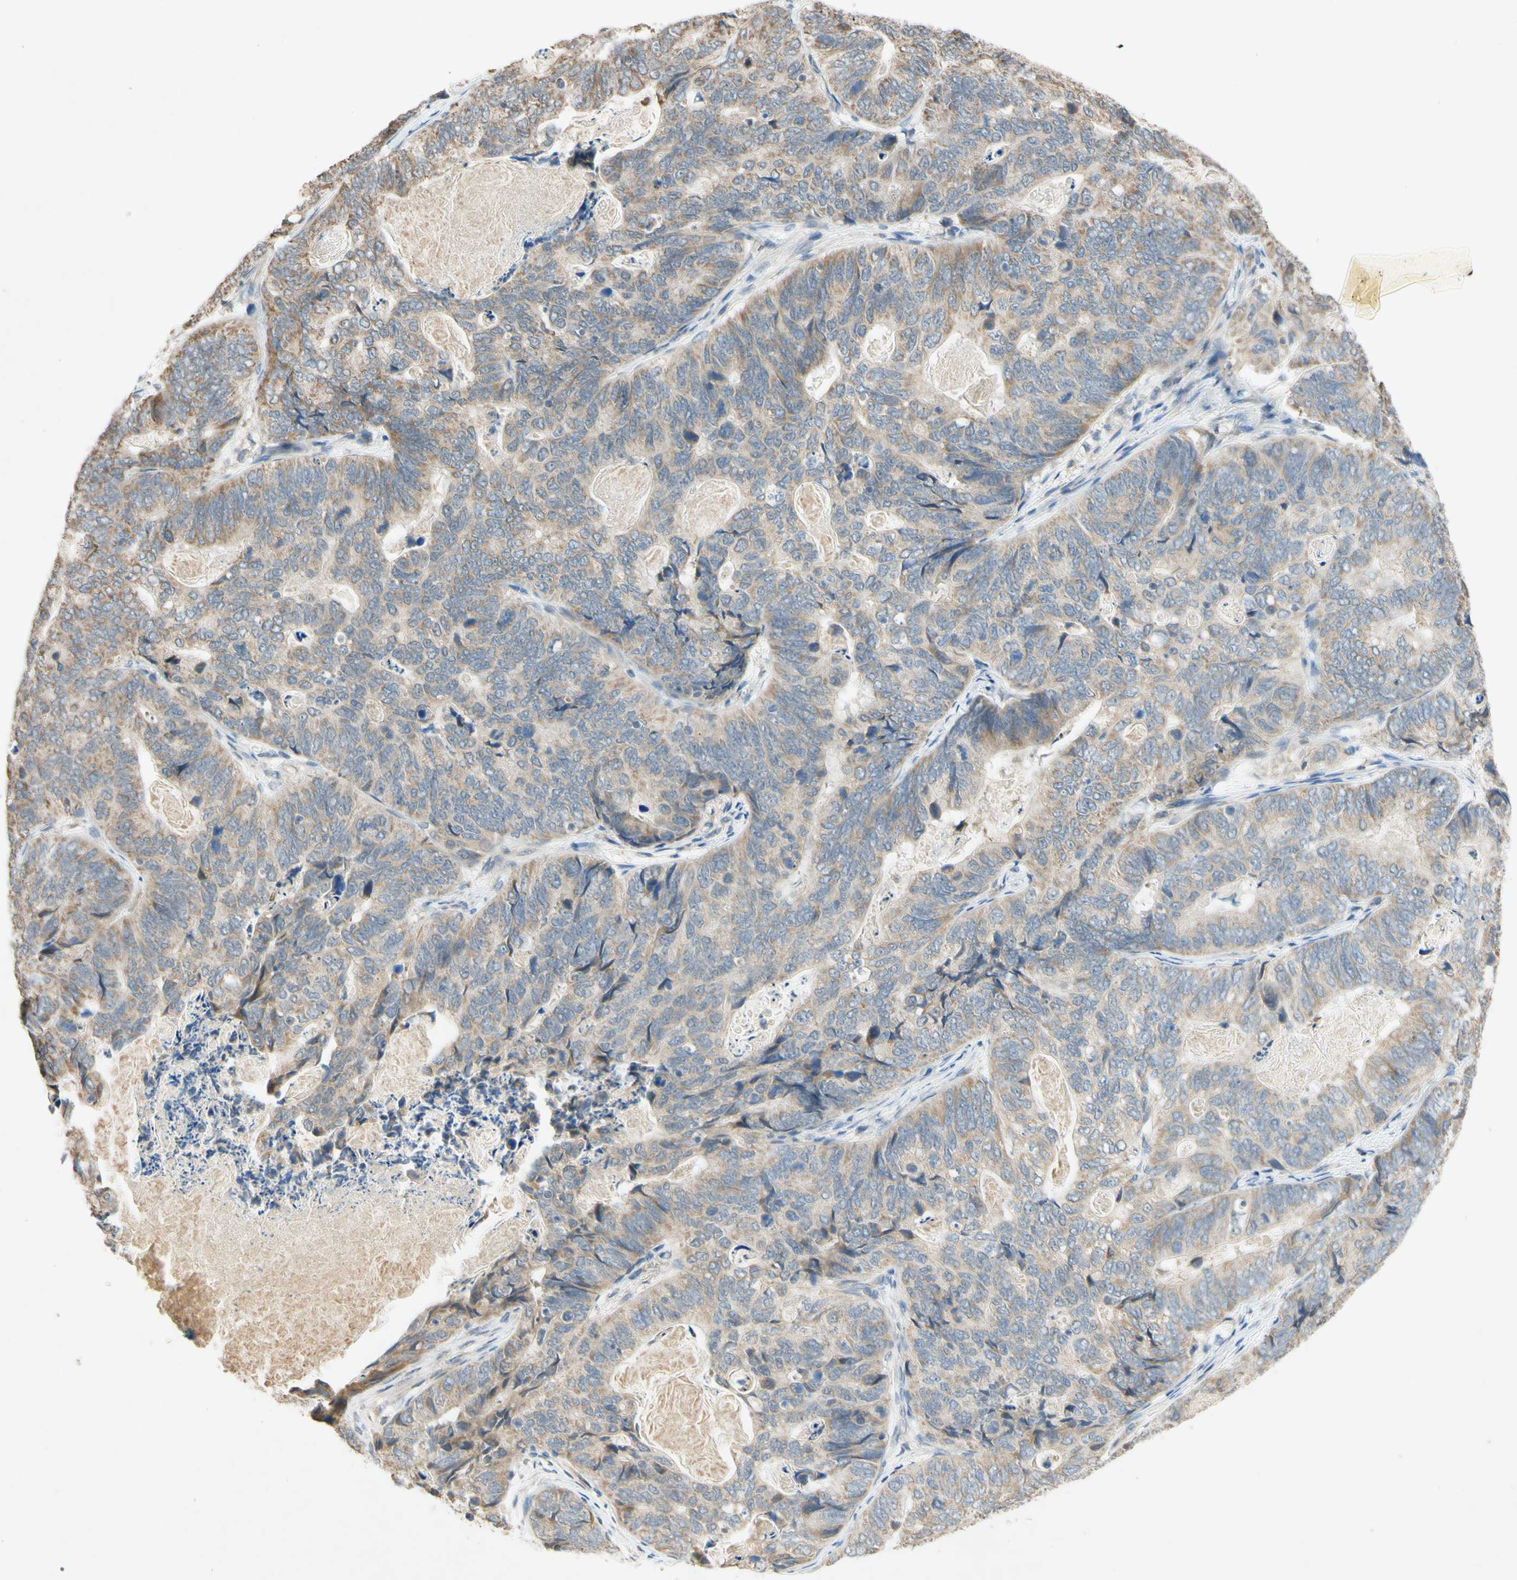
{"staining": {"intensity": "moderate", "quantity": "25%-75%", "location": "cytoplasmic/membranous"}, "tissue": "stomach cancer", "cell_type": "Tumor cells", "image_type": "cancer", "snomed": [{"axis": "morphology", "description": "Adenocarcinoma, NOS"}, {"axis": "topography", "description": "Stomach"}], "caption": "Immunohistochemical staining of human stomach cancer demonstrates medium levels of moderate cytoplasmic/membranous protein positivity in approximately 25%-75% of tumor cells. (brown staining indicates protein expression, while blue staining denotes nuclei).", "gene": "GATA1", "patient": {"sex": "female", "age": 89}}